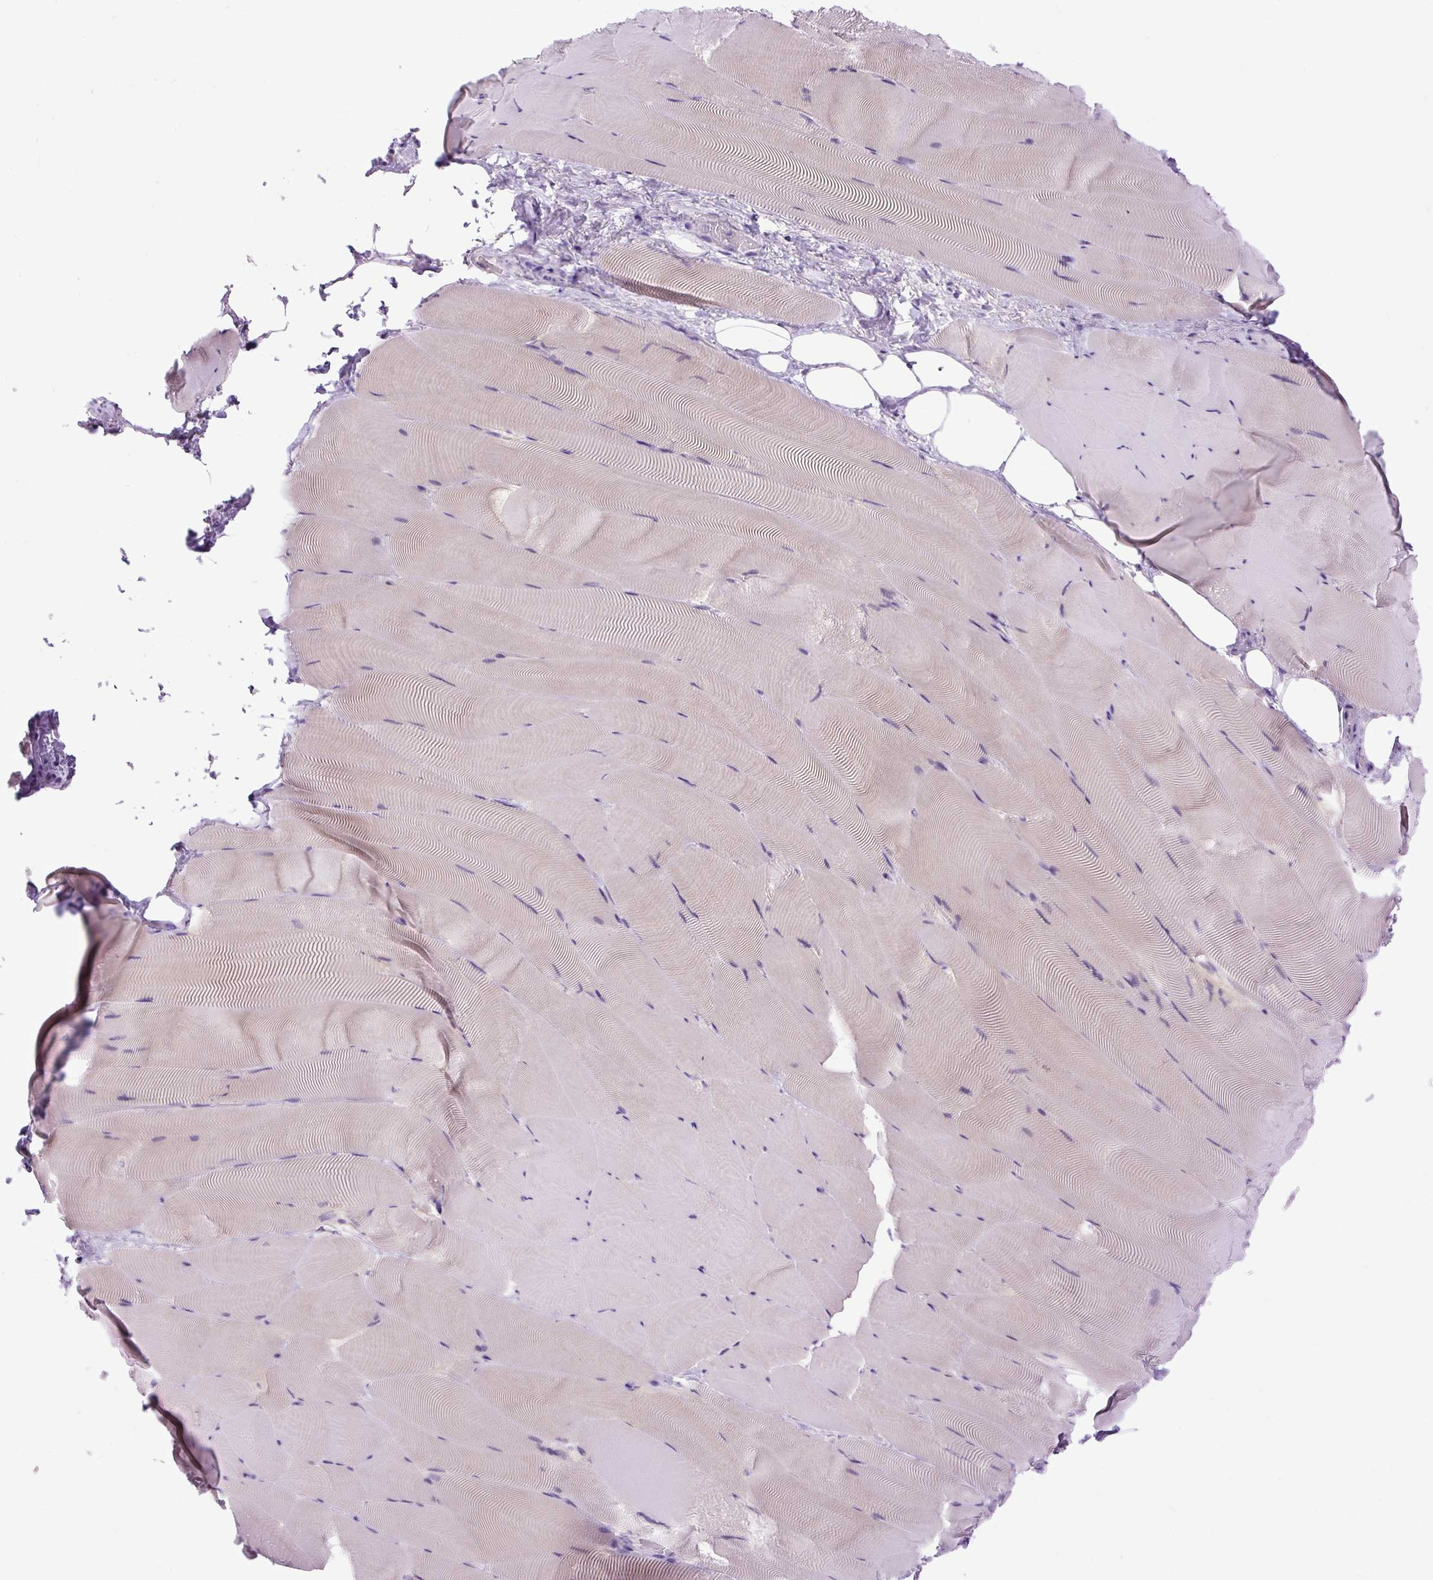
{"staining": {"intensity": "negative", "quantity": "none", "location": "none"}, "tissue": "skeletal muscle", "cell_type": "Myocytes", "image_type": "normal", "snomed": [{"axis": "morphology", "description": "Normal tissue, NOS"}, {"axis": "topography", "description": "Skeletal muscle"}], "caption": "Immunohistochemical staining of benign human skeletal muscle displays no significant expression in myocytes.", "gene": "RACGAP1", "patient": {"sex": "female", "age": 64}}